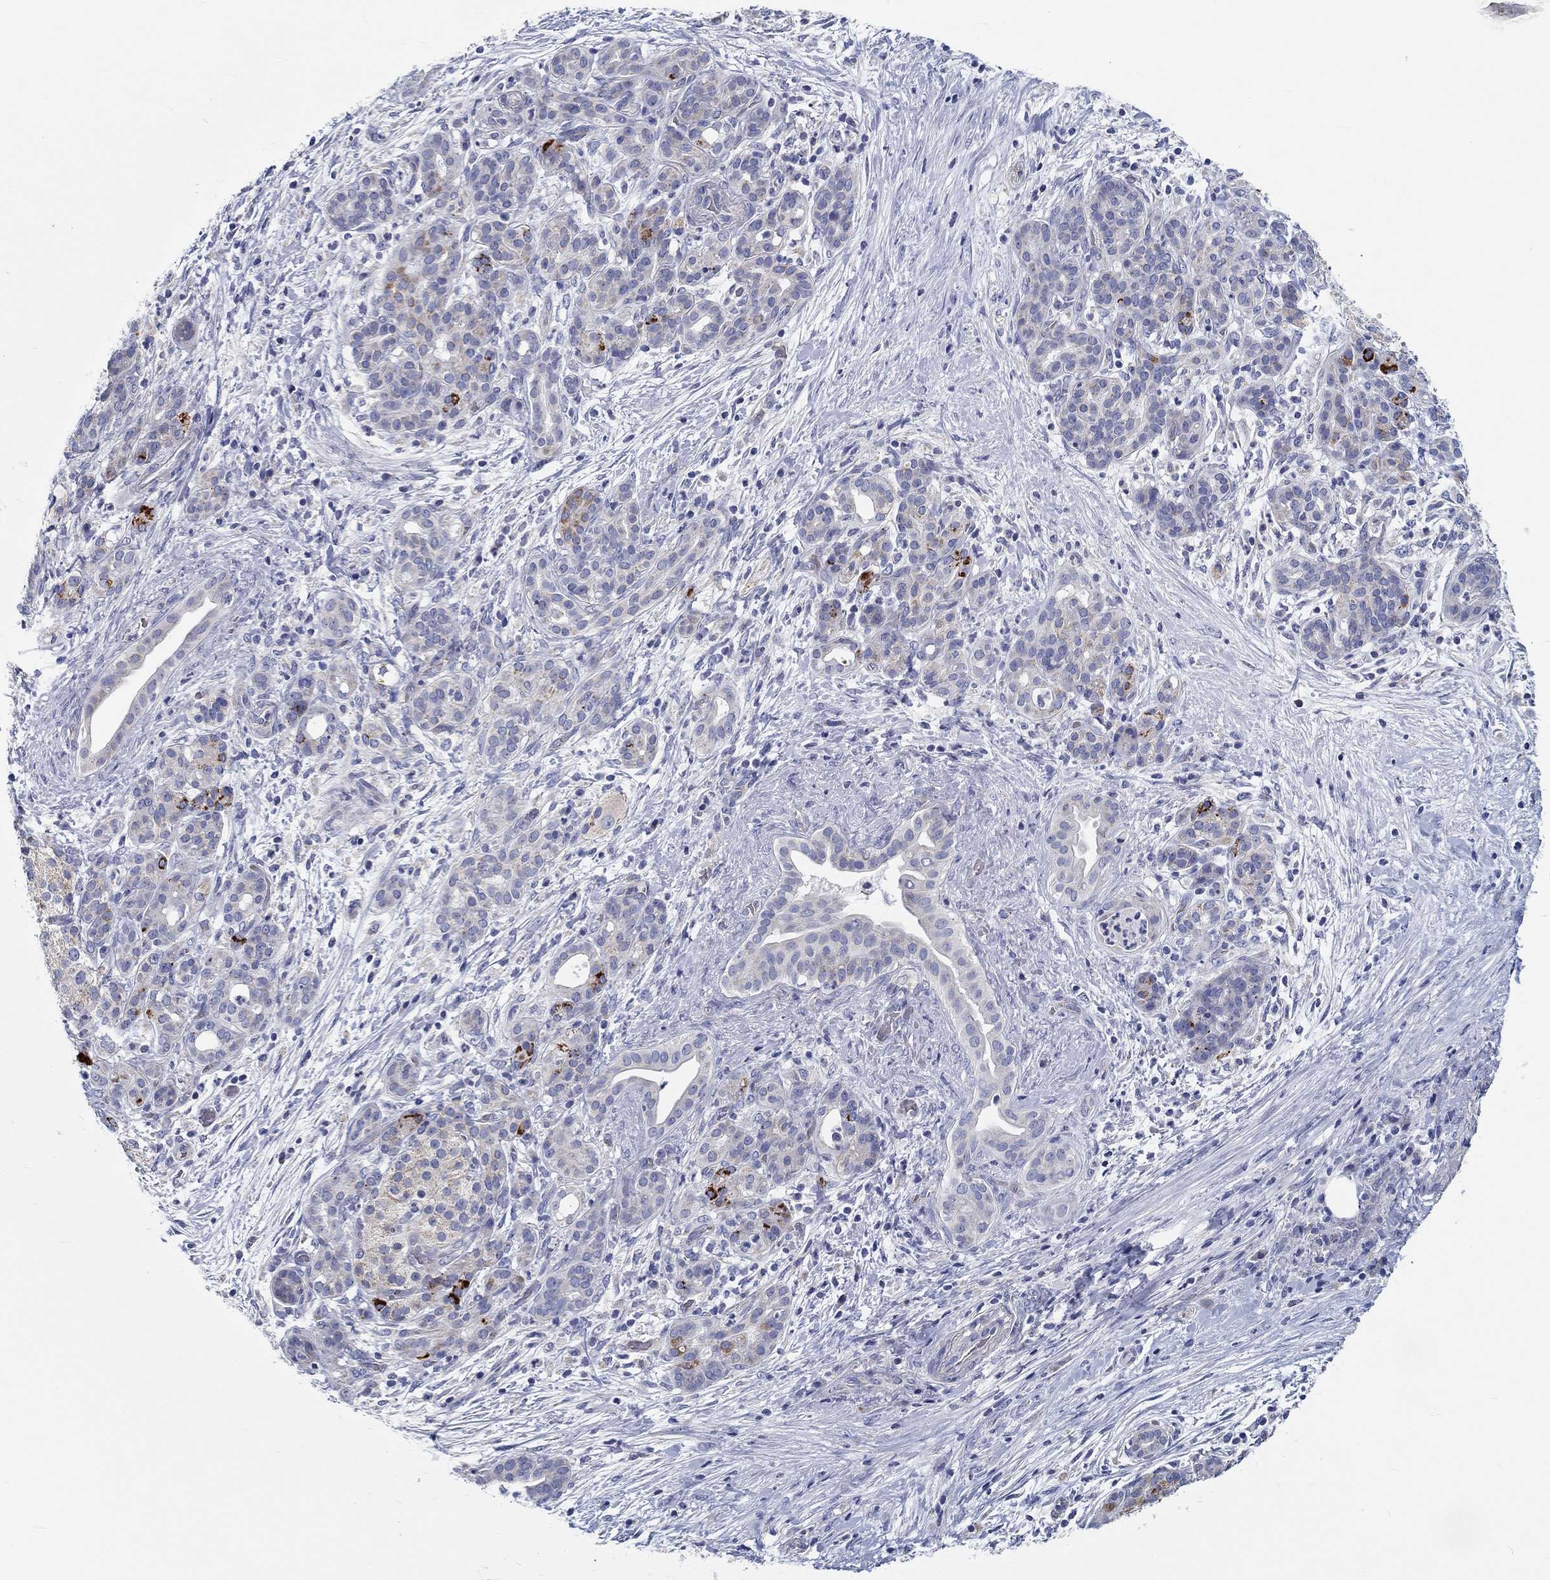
{"staining": {"intensity": "strong", "quantity": "<25%", "location": "cytoplasmic/membranous"}, "tissue": "pancreatic cancer", "cell_type": "Tumor cells", "image_type": "cancer", "snomed": [{"axis": "morphology", "description": "Adenocarcinoma, NOS"}, {"axis": "topography", "description": "Pancreas"}], "caption": "Immunohistochemical staining of adenocarcinoma (pancreatic) shows medium levels of strong cytoplasmic/membranous protein positivity in approximately <25% of tumor cells. (IHC, brightfield microscopy, high magnification).", "gene": "MYBPC1", "patient": {"sex": "male", "age": 44}}